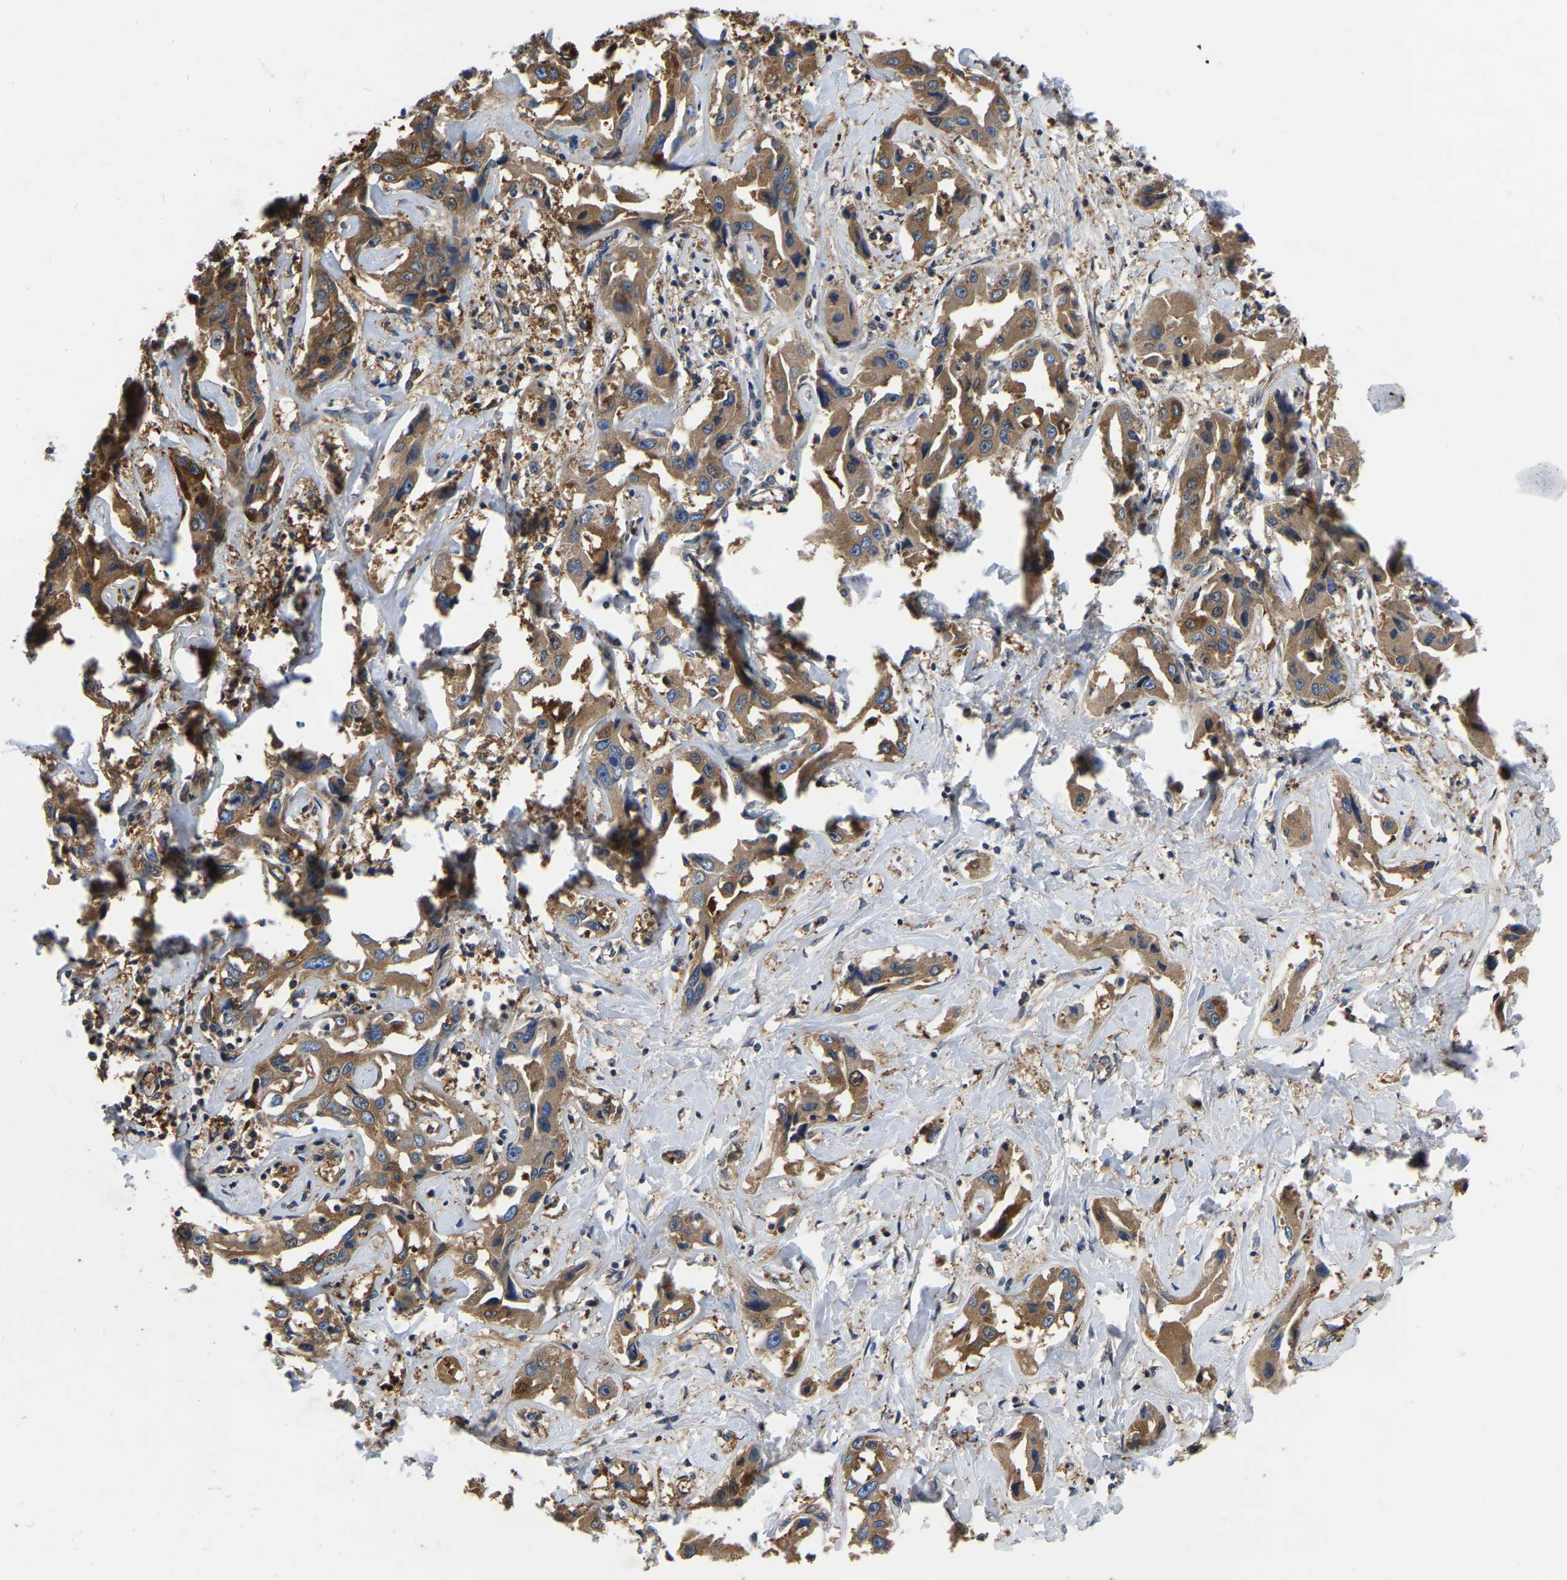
{"staining": {"intensity": "moderate", "quantity": ">75%", "location": "cytoplasmic/membranous"}, "tissue": "liver cancer", "cell_type": "Tumor cells", "image_type": "cancer", "snomed": [{"axis": "morphology", "description": "Cholangiocarcinoma"}, {"axis": "topography", "description": "Liver"}], "caption": "A histopathology image showing moderate cytoplasmic/membranous expression in approximately >75% of tumor cells in liver cholangiocarcinoma, as visualized by brown immunohistochemical staining.", "gene": "GARS1", "patient": {"sex": "male", "age": 59}}